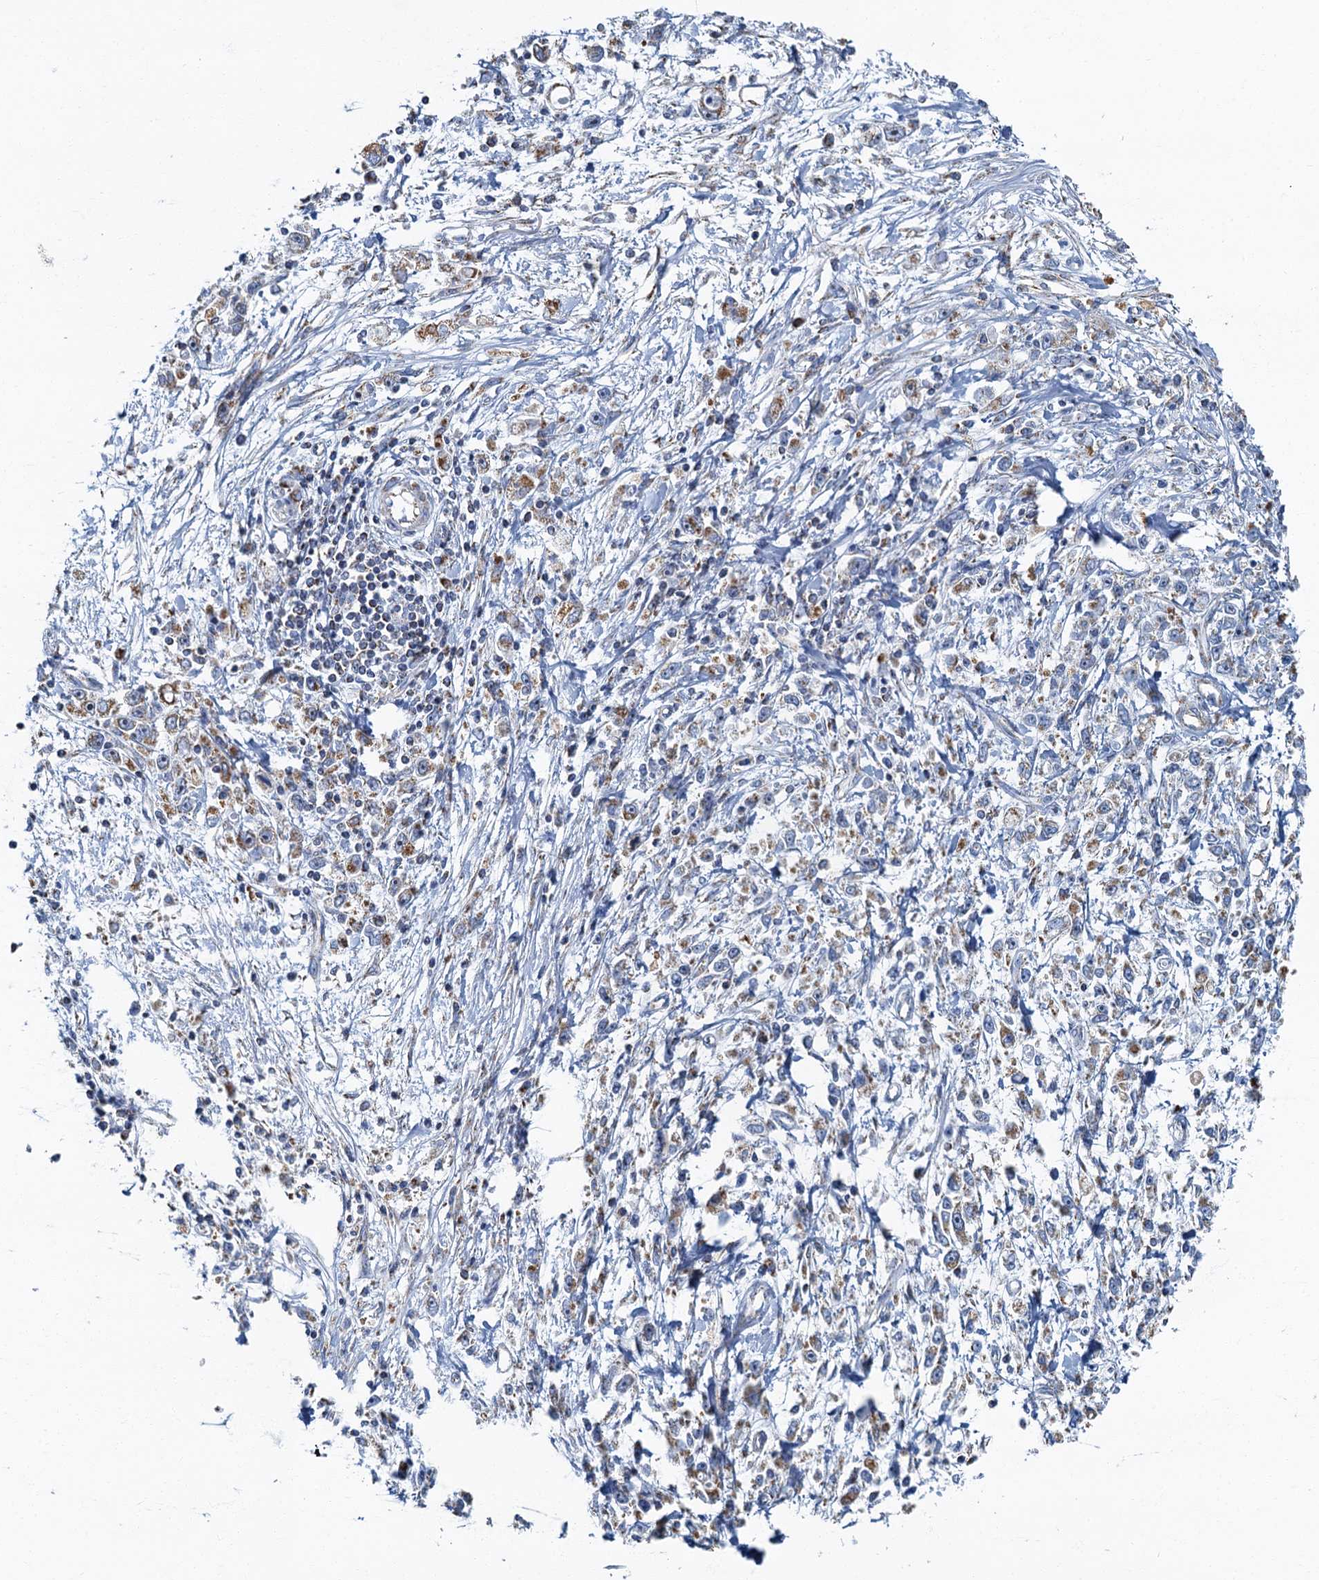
{"staining": {"intensity": "weak", "quantity": ">75%", "location": "cytoplasmic/membranous"}, "tissue": "stomach cancer", "cell_type": "Tumor cells", "image_type": "cancer", "snomed": [{"axis": "morphology", "description": "Adenocarcinoma, NOS"}, {"axis": "topography", "description": "Stomach"}], "caption": "About >75% of tumor cells in adenocarcinoma (stomach) demonstrate weak cytoplasmic/membranous protein positivity as visualized by brown immunohistochemical staining.", "gene": "RAD9B", "patient": {"sex": "female", "age": 59}}